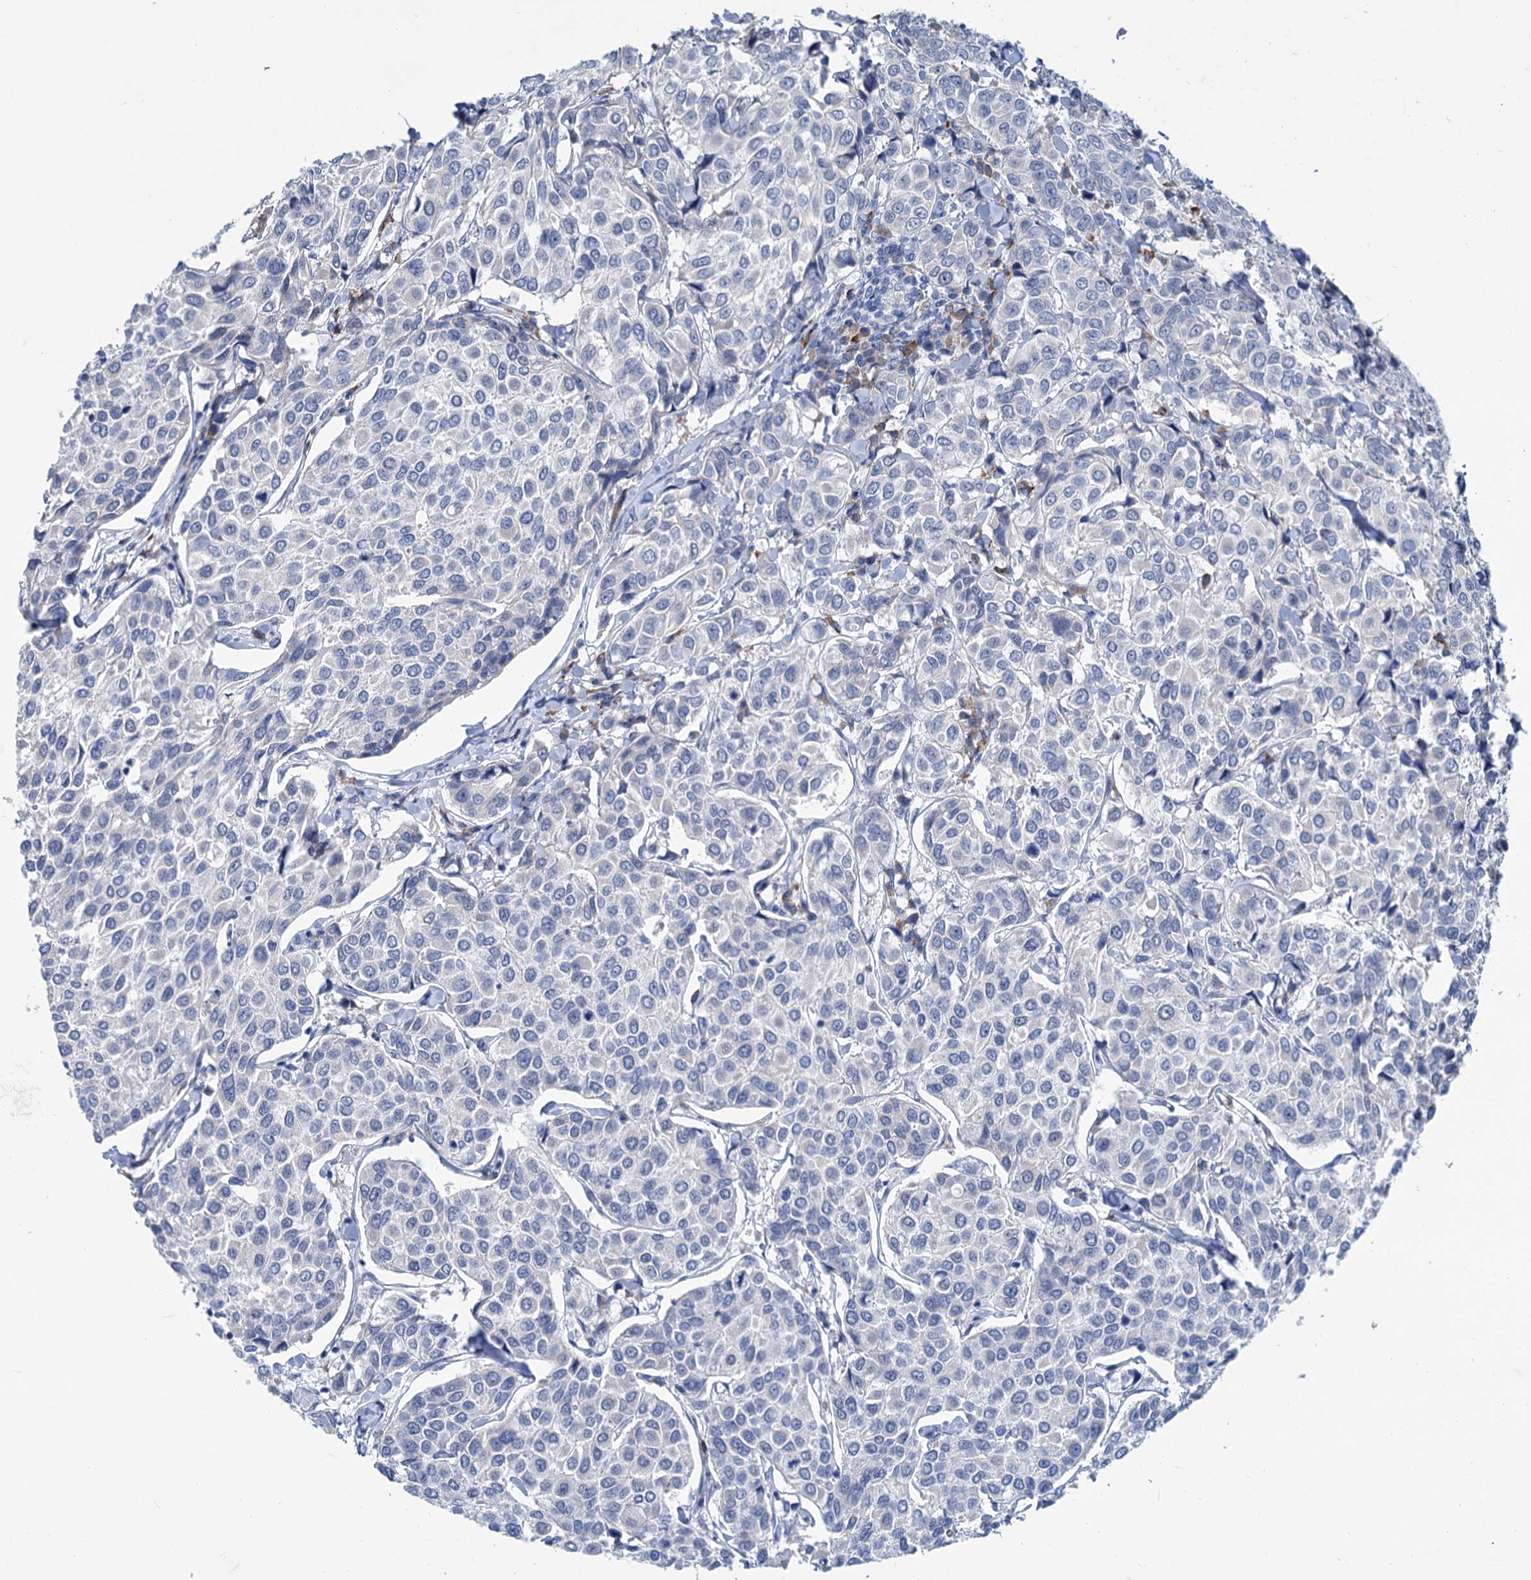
{"staining": {"intensity": "negative", "quantity": "none", "location": "none"}, "tissue": "breast cancer", "cell_type": "Tumor cells", "image_type": "cancer", "snomed": [{"axis": "morphology", "description": "Duct carcinoma"}, {"axis": "topography", "description": "Breast"}], "caption": "Image shows no significant protein expression in tumor cells of breast cancer. (DAB (3,3'-diaminobenzidine) immunohistochemistry (IHC) with hematoxylin counter stain).", "gene": "NEU3", "patient": {"sex": "female", "age": 55}}